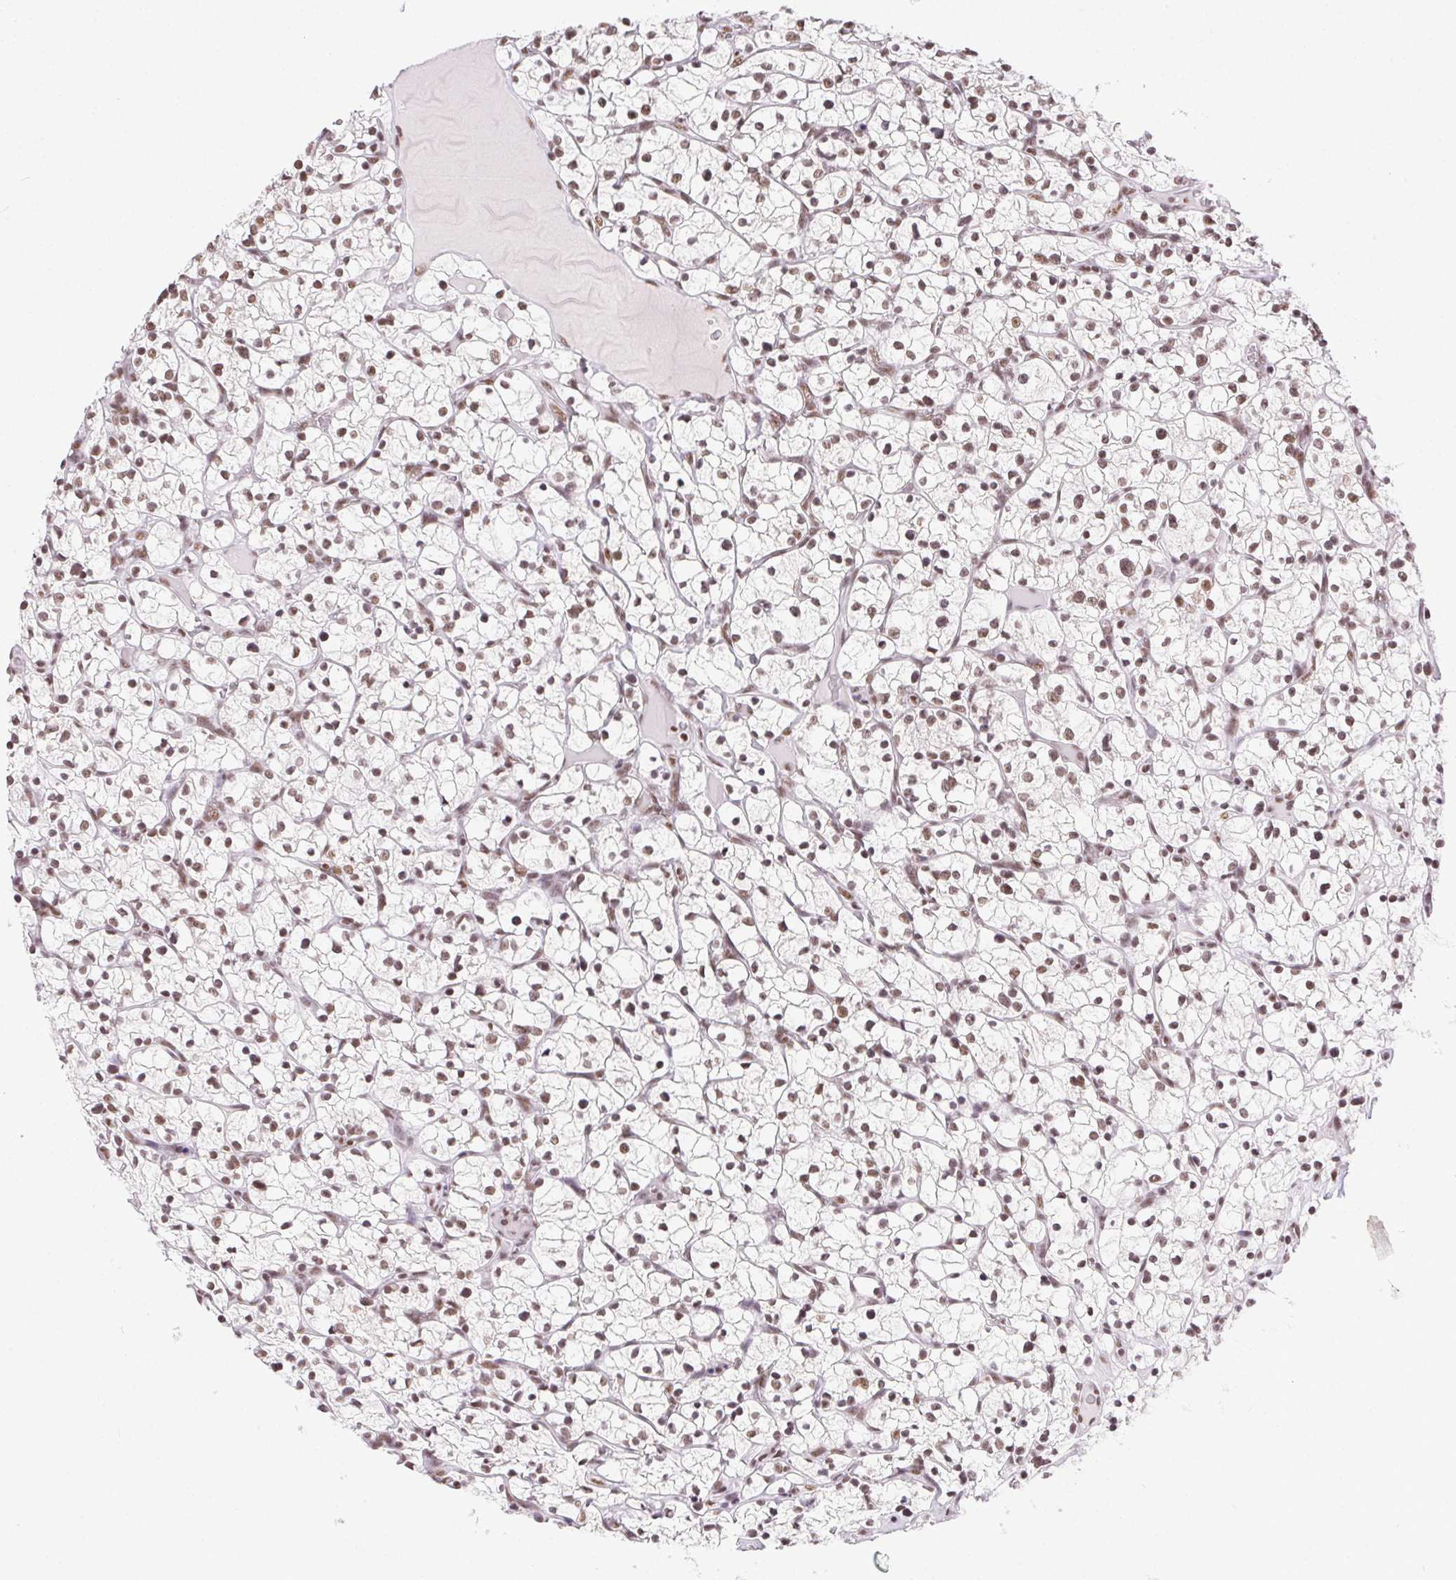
{"staining": {"intensity": "moderate", "quantity": ">75%", "location": "nuclear"}, "tissue": "renal cancer", "cell_type": "Tumor cells", "image_type": "cancer", "snomed": [{"axis": "morphology", "description": "Adenocarcinoma, NOS"}, {"axis": "topography", "description": "Kidney"}], "caption": "A brown stain highlights moderate nuclear expression of a protein in human renal cancer tumor cells.", "gene": "TRA2B", "patient": {"sex": "female", "age": 64}}